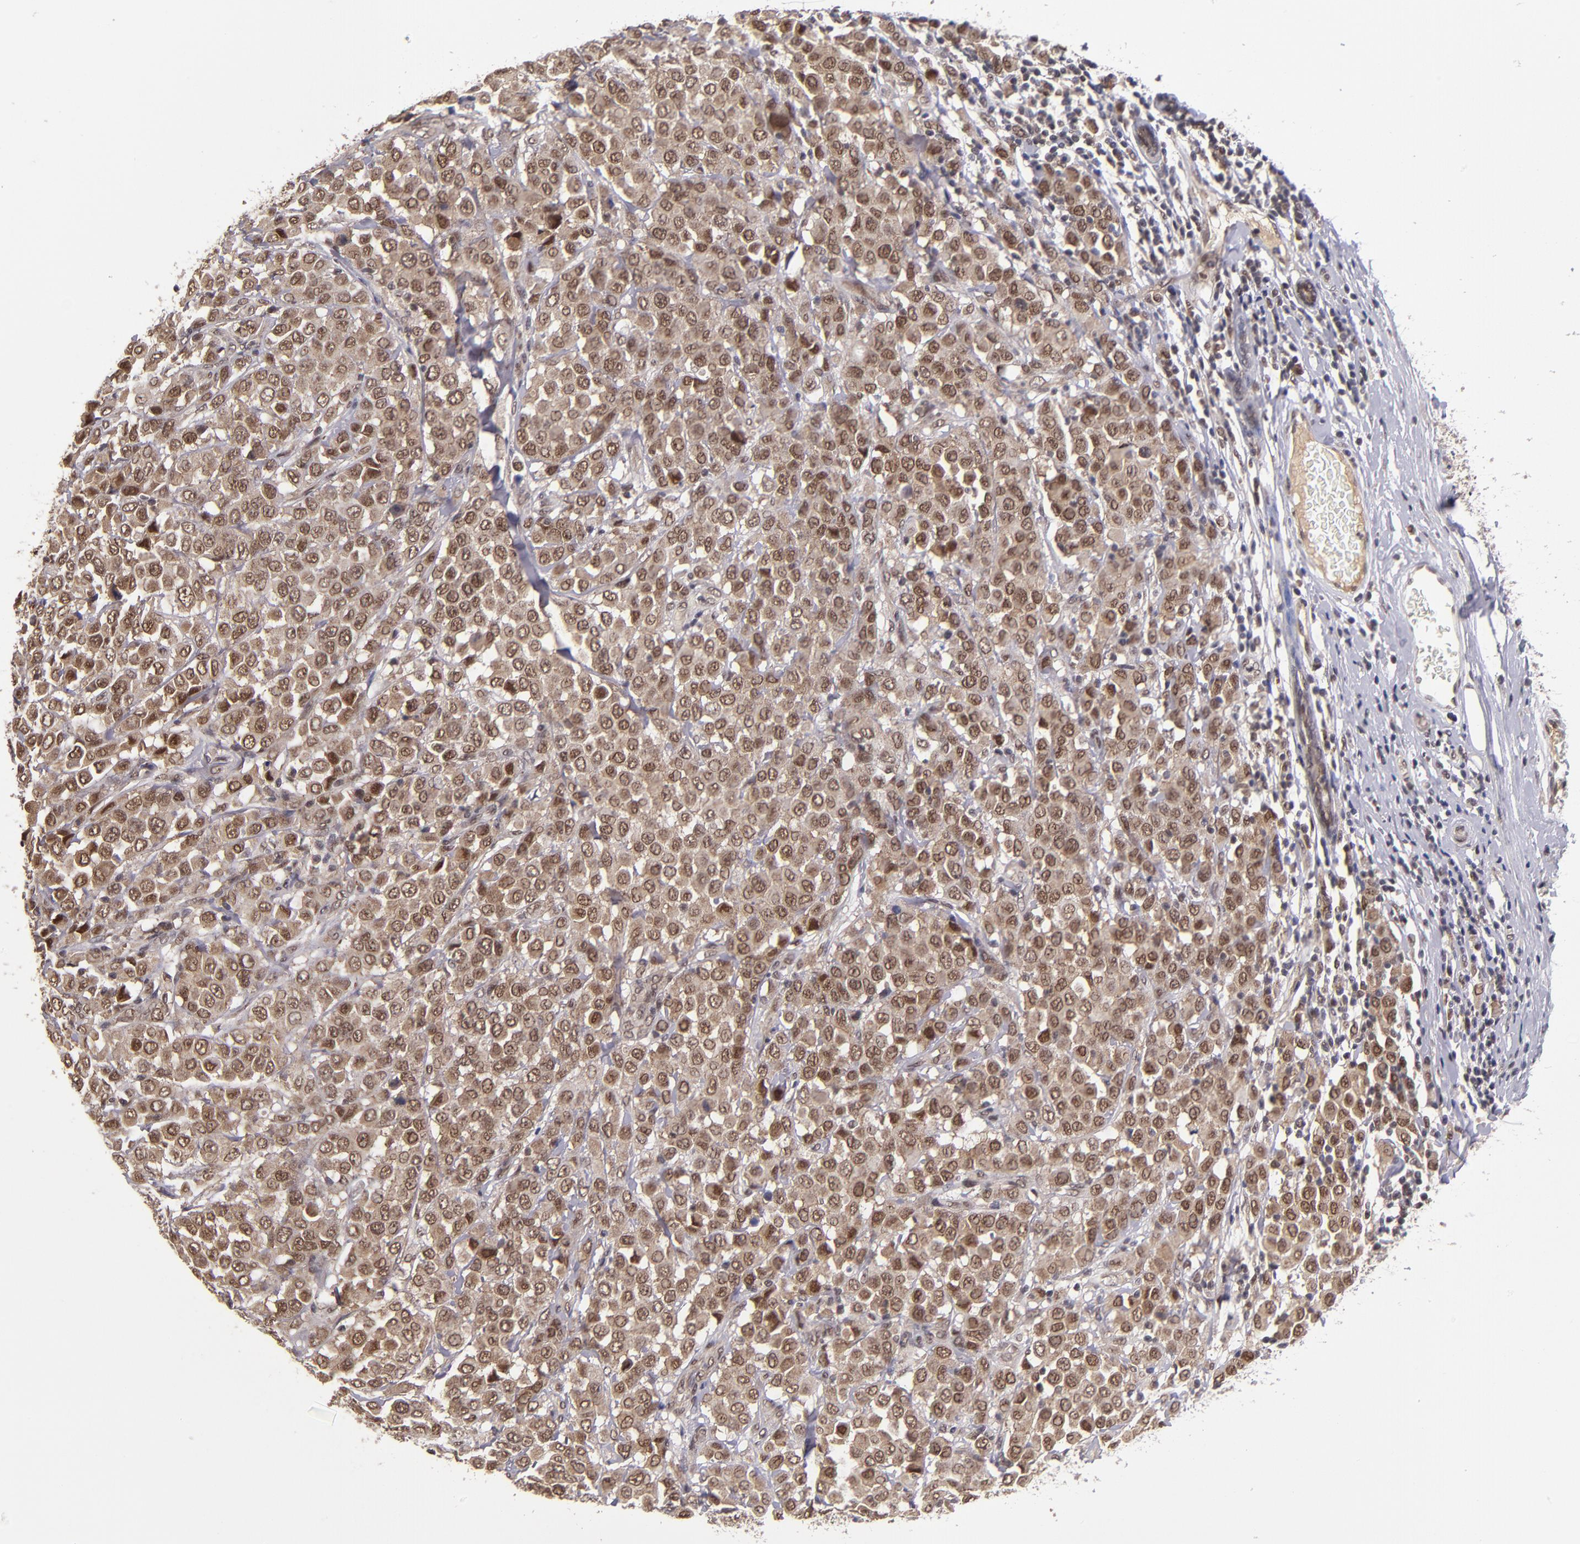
{"staining": {"intensity": "moderate", "quantity": ">75%", "location": "cytoplasmic/membranous,nuclear"}, "tissue": "breast cancer", "cell_type": "Tumor cells", "image_type": "cancer", "snomed": [{"axis": "morphology", "description": "Duct carcinoma"}, {"axis": "topography", "description": "Breast"}], "caption": "DAB (3,3'-diaminobenzidine) immunohistochemical staining of human breast cancer reveals moderate cytoplasmic/membranous and nuclear protein staining in approximately >75% of tumor cells.", "gene": "EP300", "patient": {"sex": "female", "age": 61}}